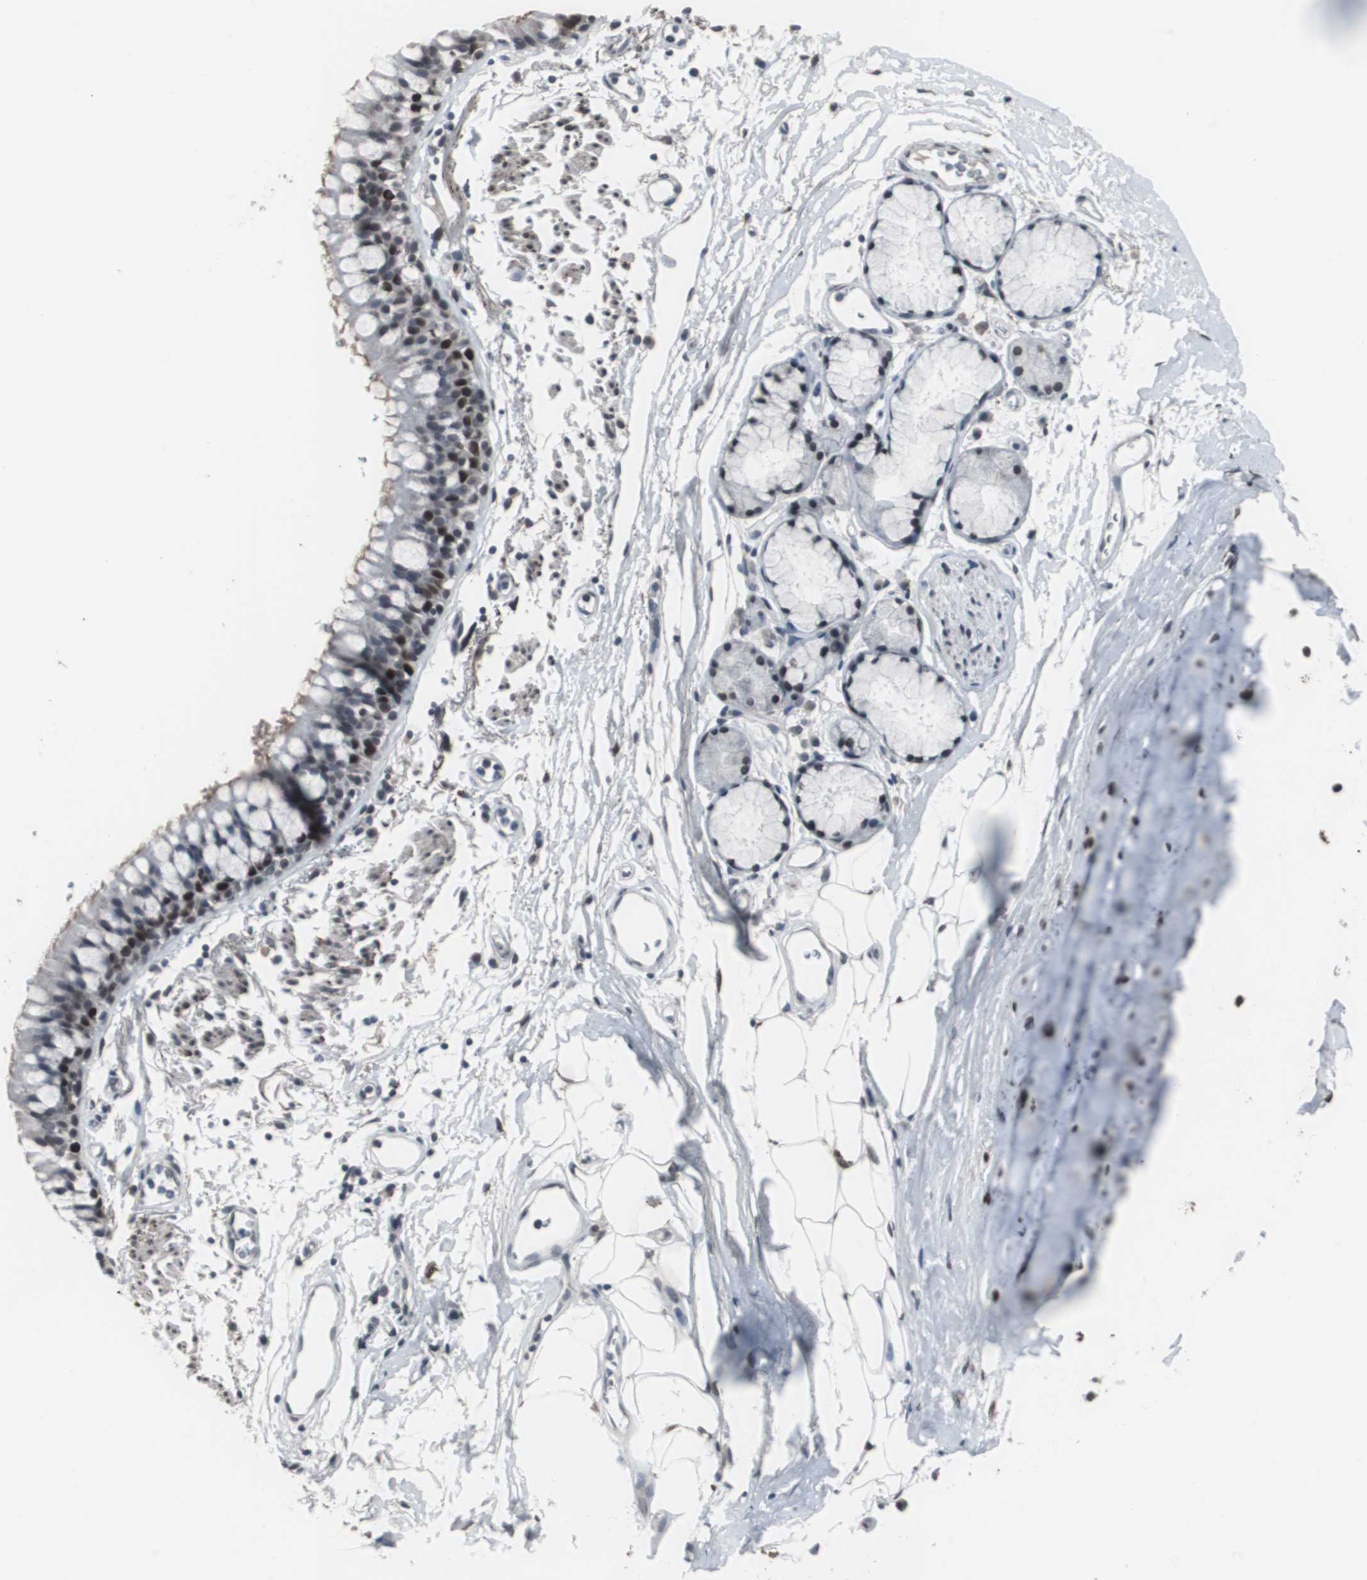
{"staining": {"intensity": "strong", "quantity": ">75%", "location": "nuclear"}, "tissue": "bronchus", "cell_type": "Respiratory epithelial cells", "image_type": "normal", "snomed": [{"axis": "morphology", "description": "Normal tissue, NOS"}, {"axis": "topography", "description": "Bronchus"}], "caption": "Strong nuclear expression for a protein is present in approximately >75% of respiratory epithelial cells of normal bronchus using IHC.", "gene": "FOXP4", "patient": {"sex": "female", "age": 73}}